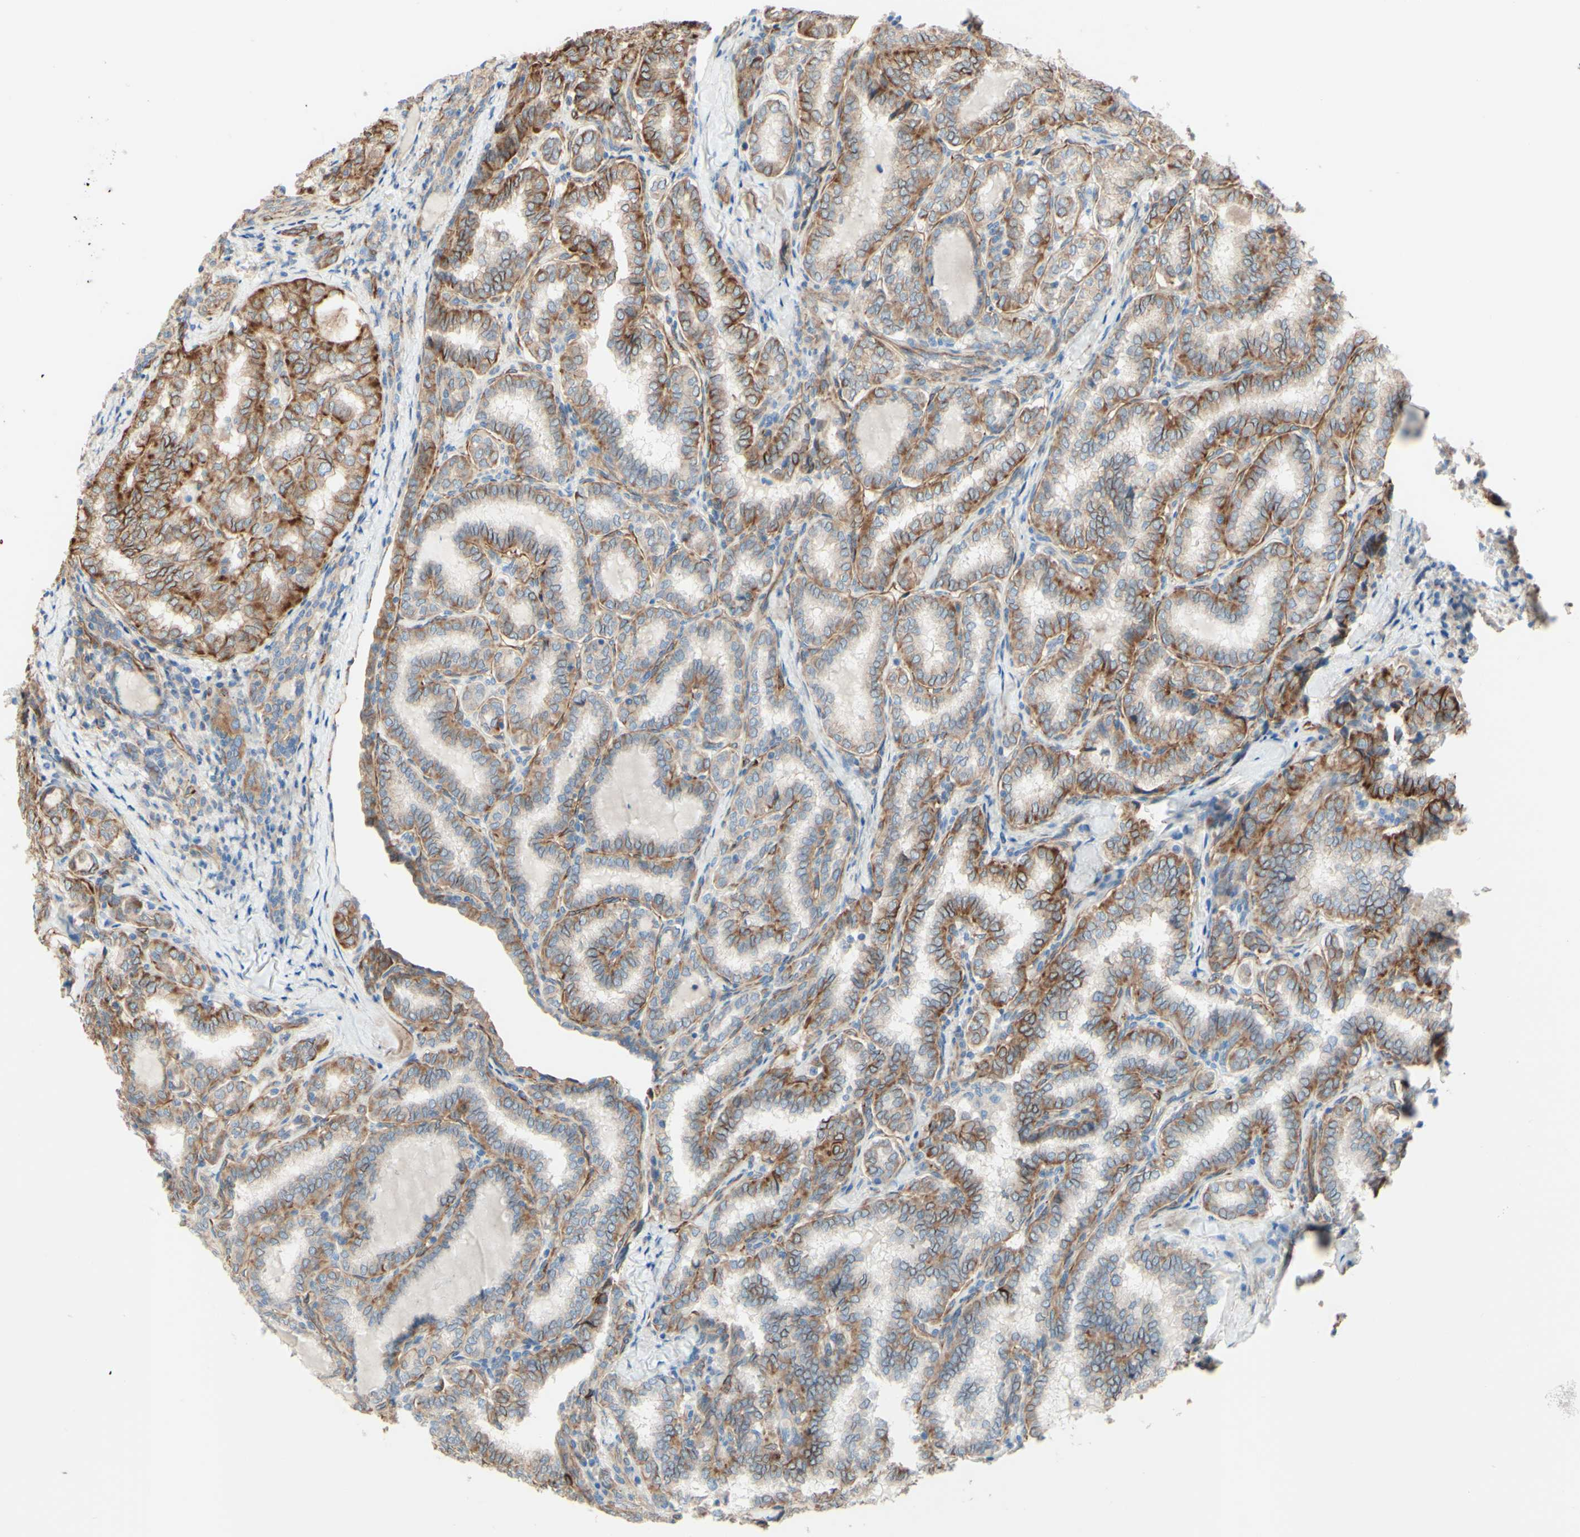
{"staining": {"intensity": "weak", "quantity": ">75%", "location": "cytoplasmic/membranous"}, "tissue": "thyroid cancer", "cell_type": "Tumor cells", "image_type": "cancer", "snomed": [{"axis": "morphology", "description": "Normal tissue, NOS"}, {"axis": "morphology", "description": "Papillary adenocarcinoma, NOS"}, {"axis": "topography", "description": "Thyroid gland"}], "caption": "Human thyroid cancer stained with a protein marker exhibits weak staining in tumor cells.", "gene": "ENDOD1", "patient": {"sex": "female", "age": 30}}